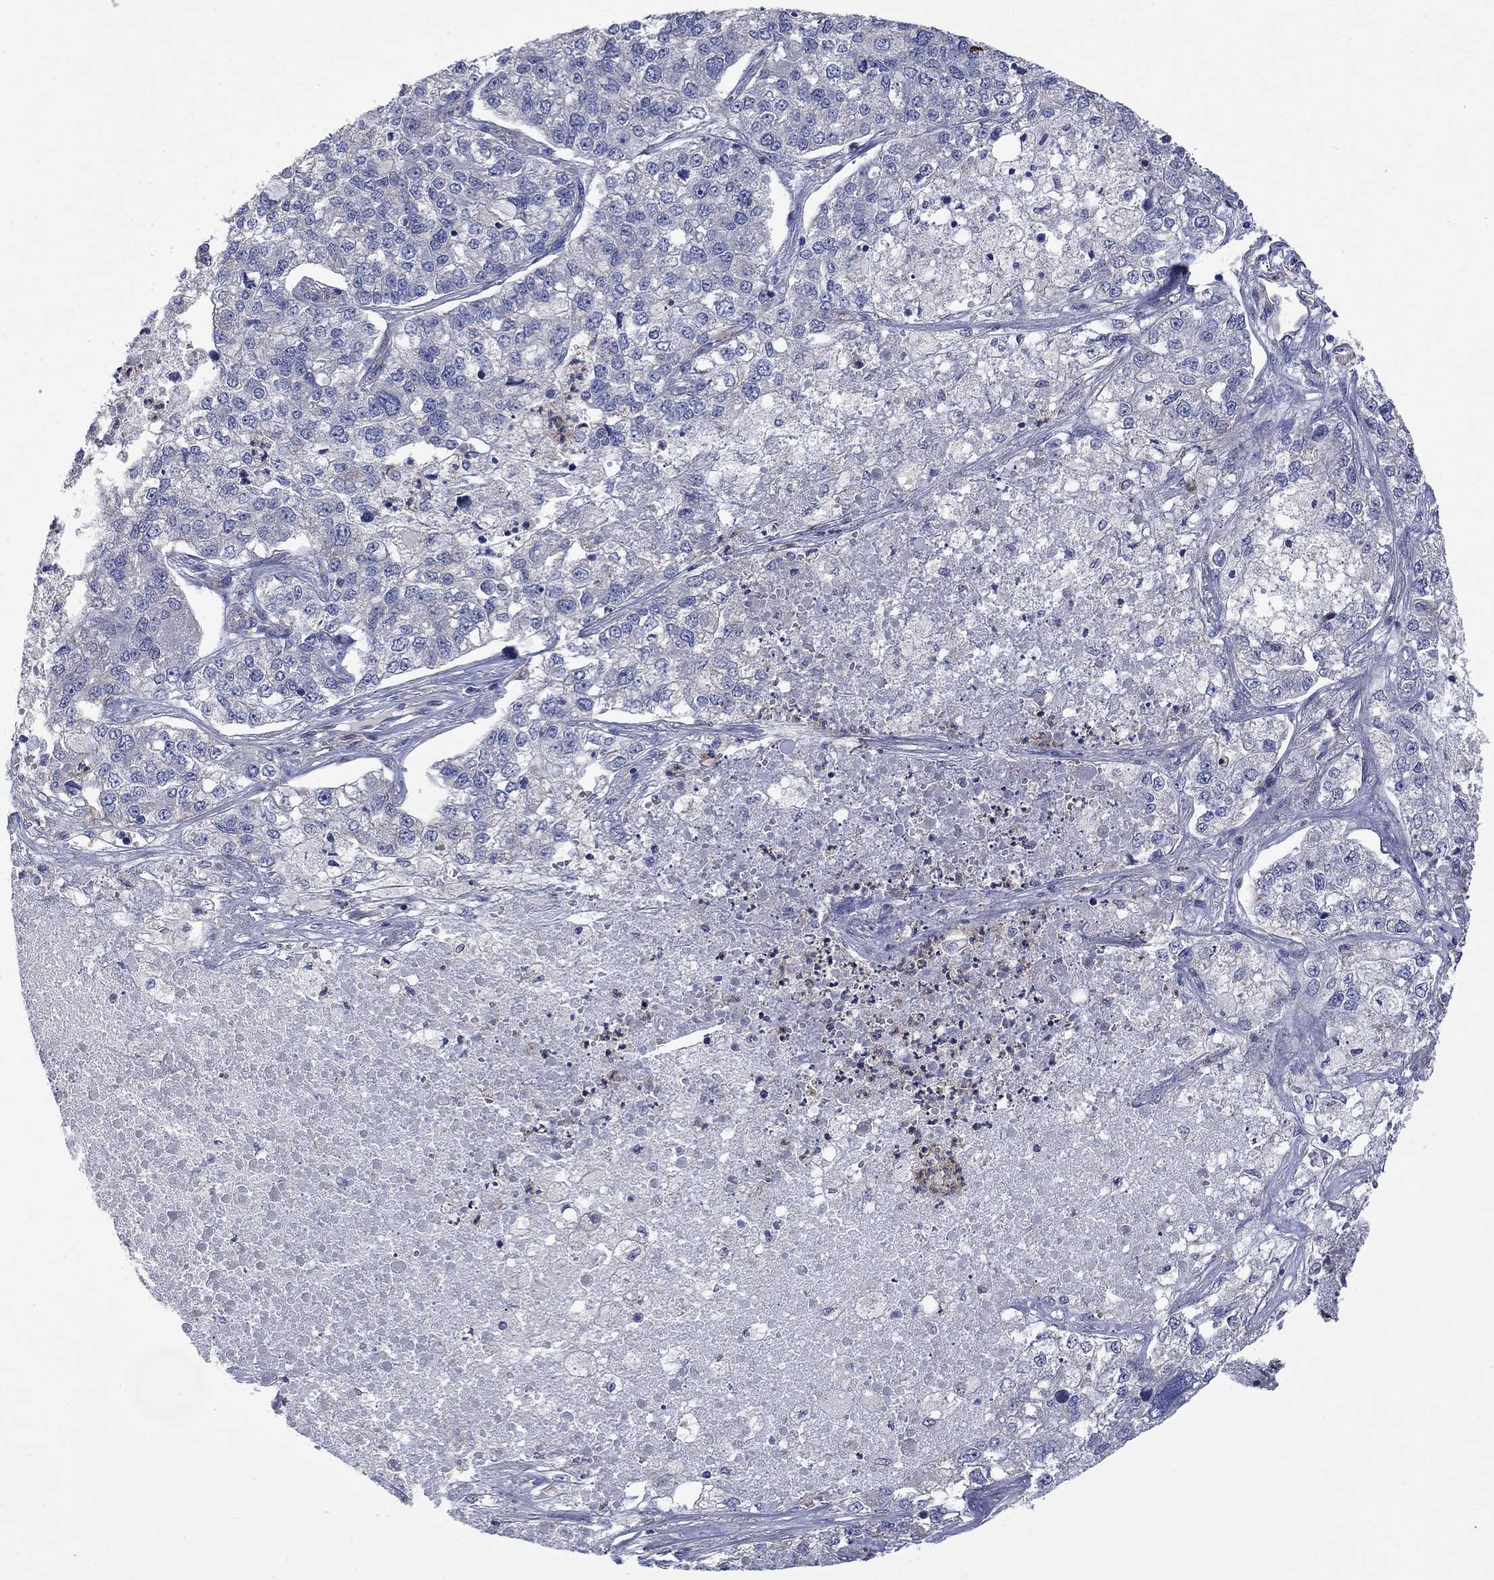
{"staining": {"intensity": "negative", "quantity": "none", "location": "none"}, "tissue": "lung cancer", "cell_type": "Tumor cells", "image_type": "cancer", "snomed": [{"axis": "morphology", "description": "Adenocarcinoma, NOS"}, {"axis": "topography", "description": "Lung"}], "caption": "A photomicrograph of lung adenocarcinoma stained for a protein displays no brown staining in tumor cells.", "gene": "CAMKK2", "patient": {"sex": "male", "age": 49}}